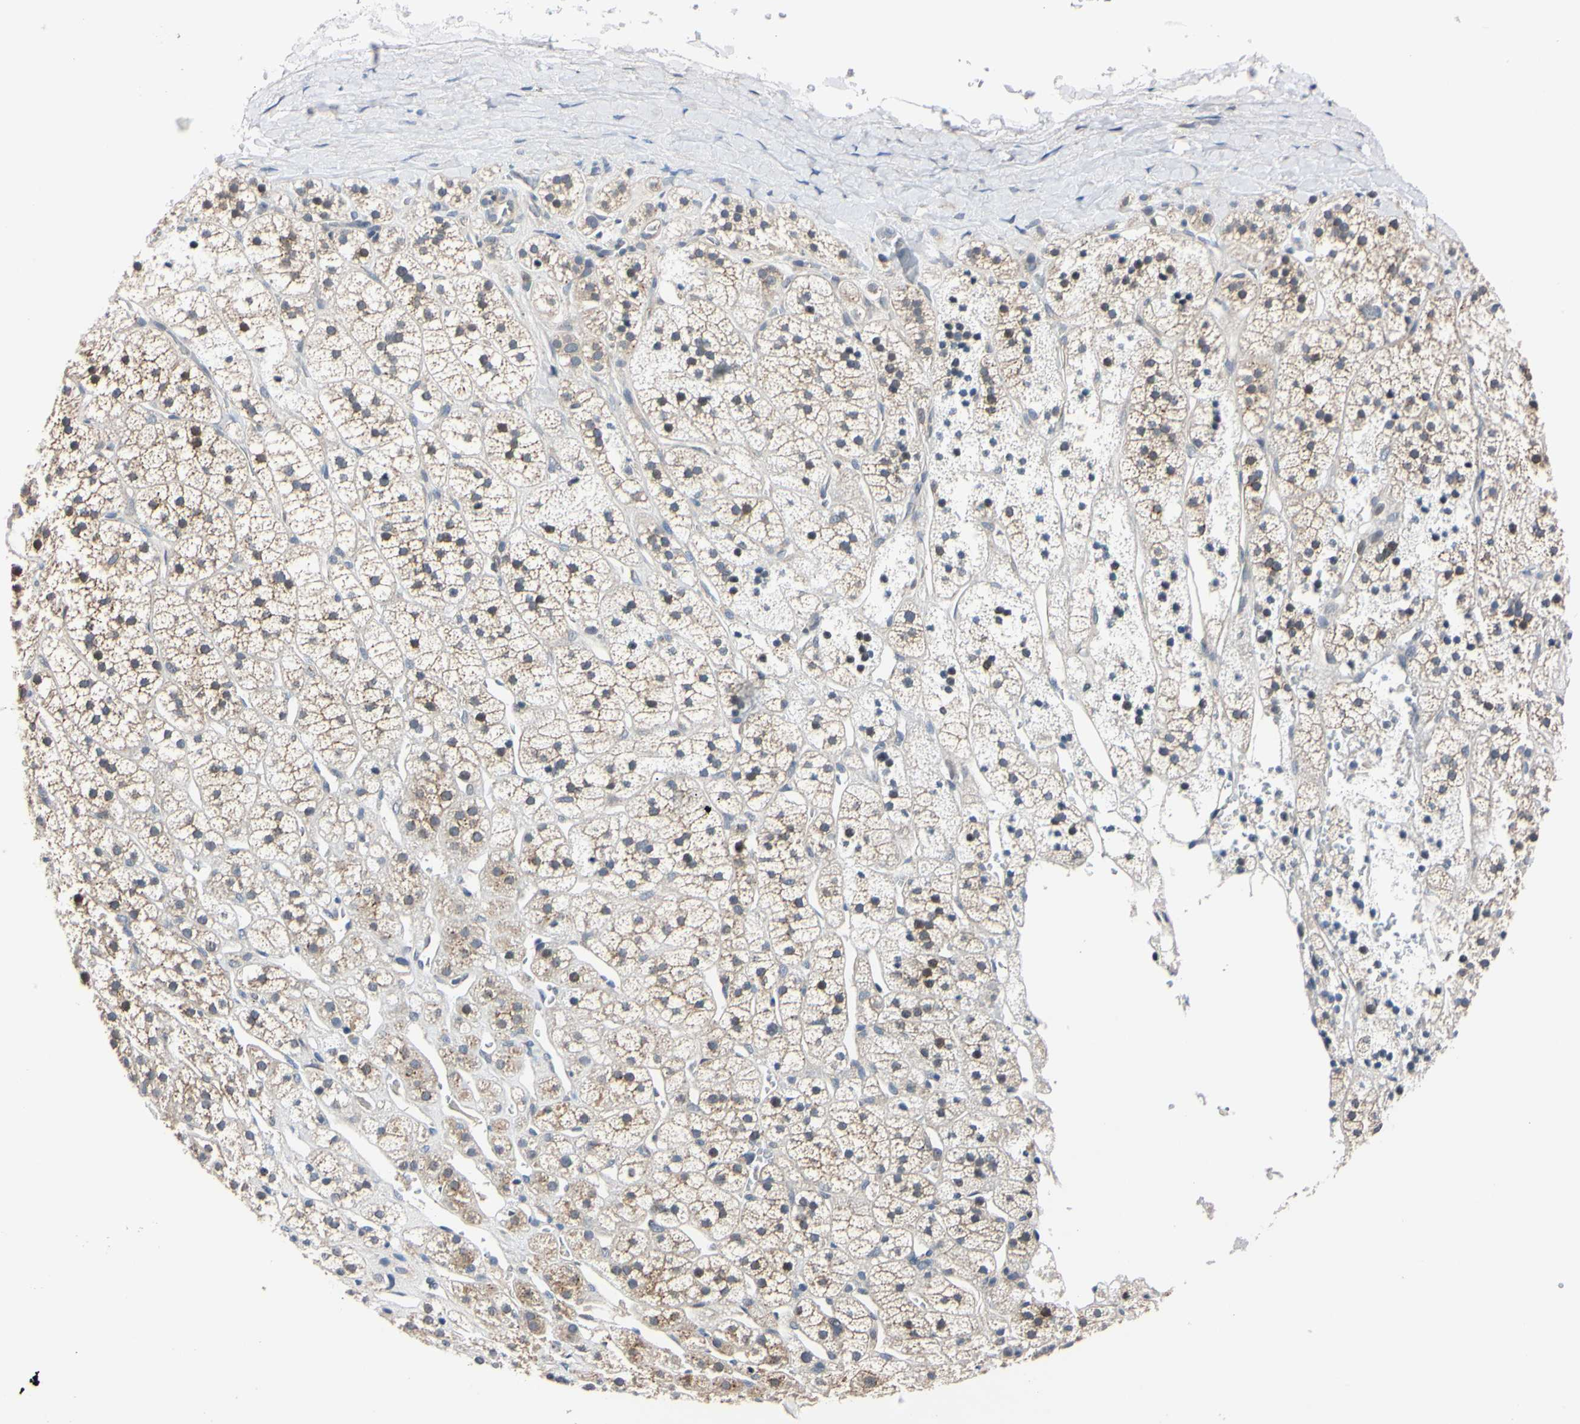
{"staining": {"intensity": "weak", "quantity": "25%-75%", "location": "cytoplasmic/membranous"}, "tissue": "adrenal gland", "cell_type": "Glandular cells", "image_type": "normal", "snomed": [{"axis": "morphology", "description": "Normal tissue, NOS"}, {"axis": "topography", "description": "Adrenal gland"}], "caption": "Weak cytoplasmic/membranous positivity is identified in about 25%-75% of glandular cells in normal adrenal gland. (DAB = brown stain, brightfield microscopy at high magnification).", "gene": "RARS1", "patient": {"sex": "male", "age": 56}}